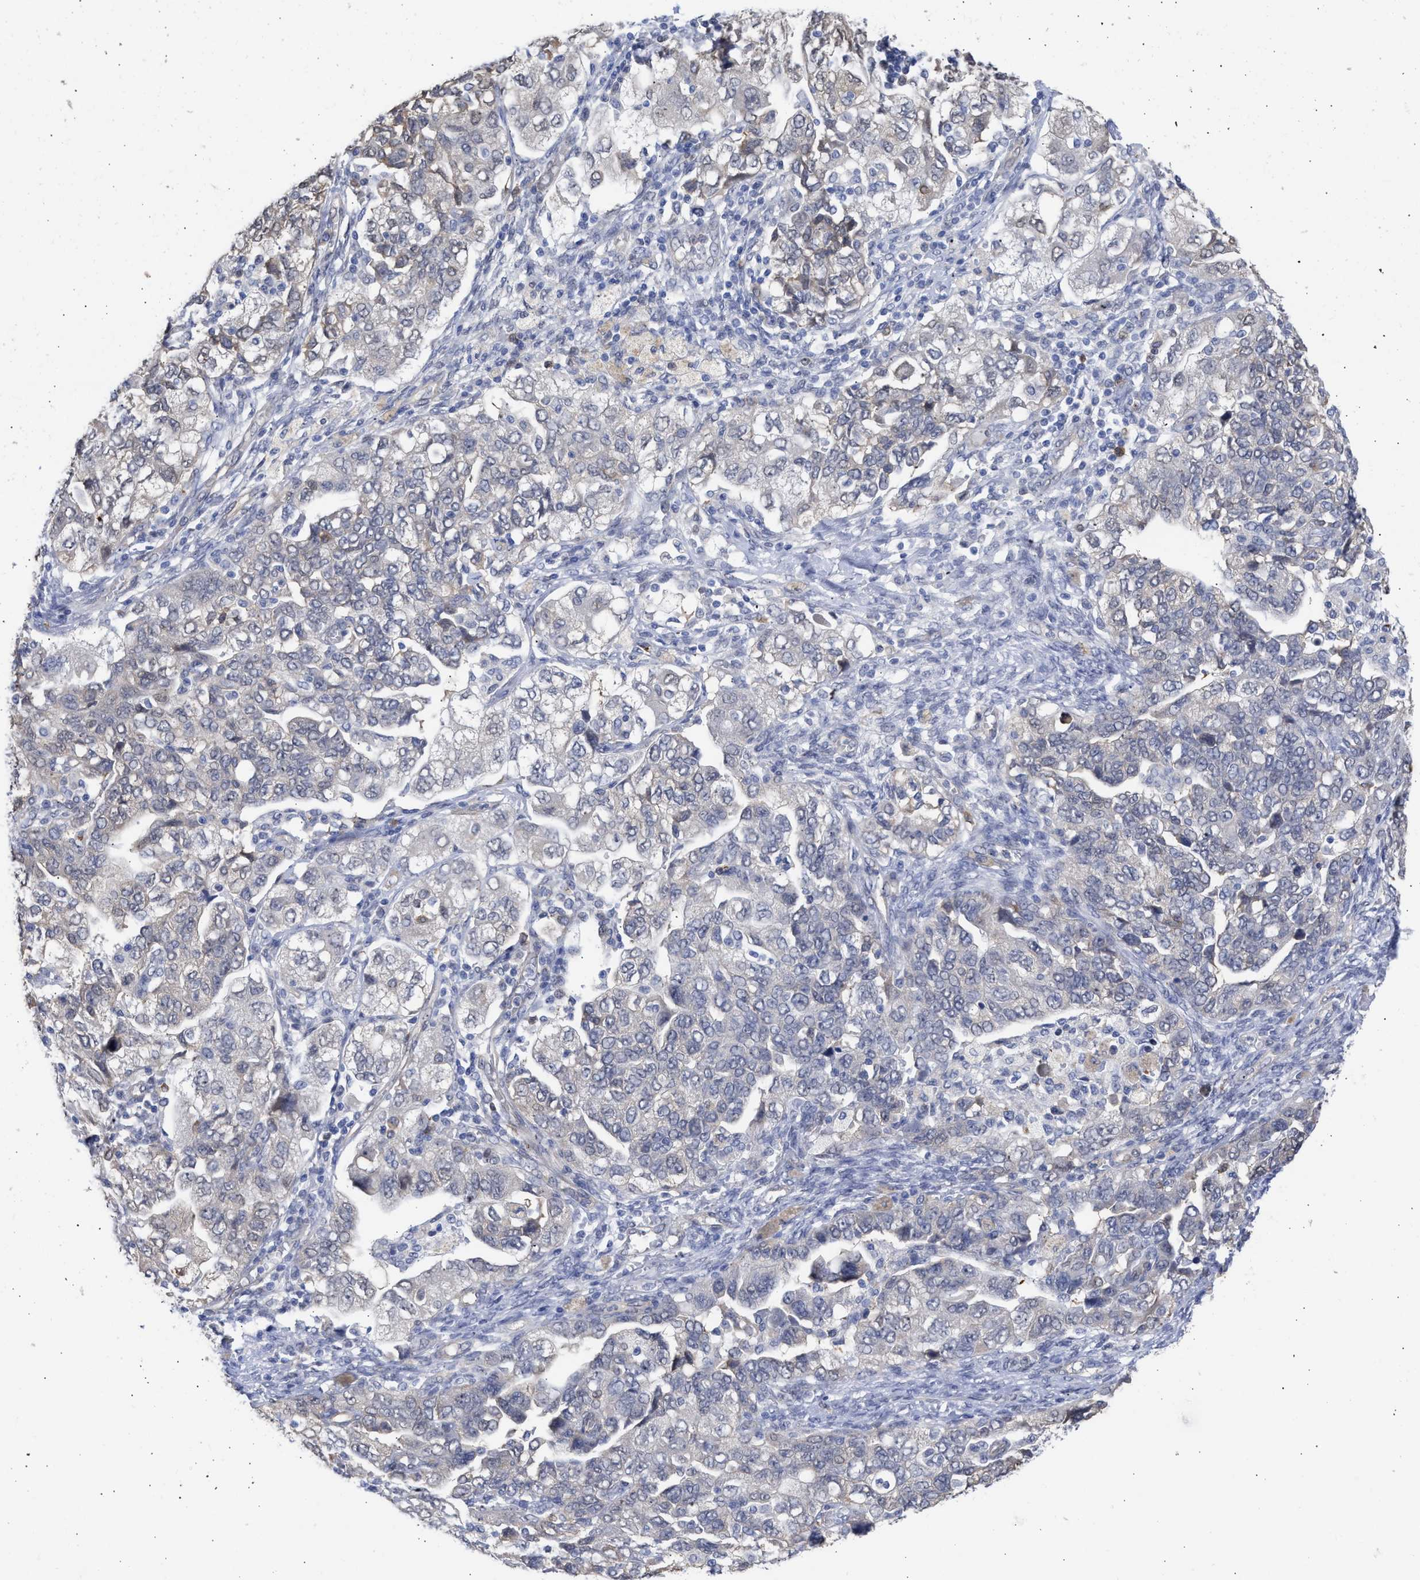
{"staining": {"intensity": "negative", "quantity": "none", "location": "none"}, "tissue": "ovarian cancer", "cell_type": "Tumor cells", "image_type": "cancer", "snomed": [{"axis": "morphology", "description": "Carcinoma, NOS"}, {"axis": "morphology", "description": "Cystadenocarcinoma, serous, NOS"}, {"axis": "topography", "description": "Ovary"}], "caption": "High magnification brightfield microscopy of ovarian cancer stained with DAB (3,3'-diaminobenzidine) (brown) and counterstained with hematoxylin (blue): tumor cells show no significant positivity.", "gene": "THRA", "patient": {"sex": "female", "age": 69}}